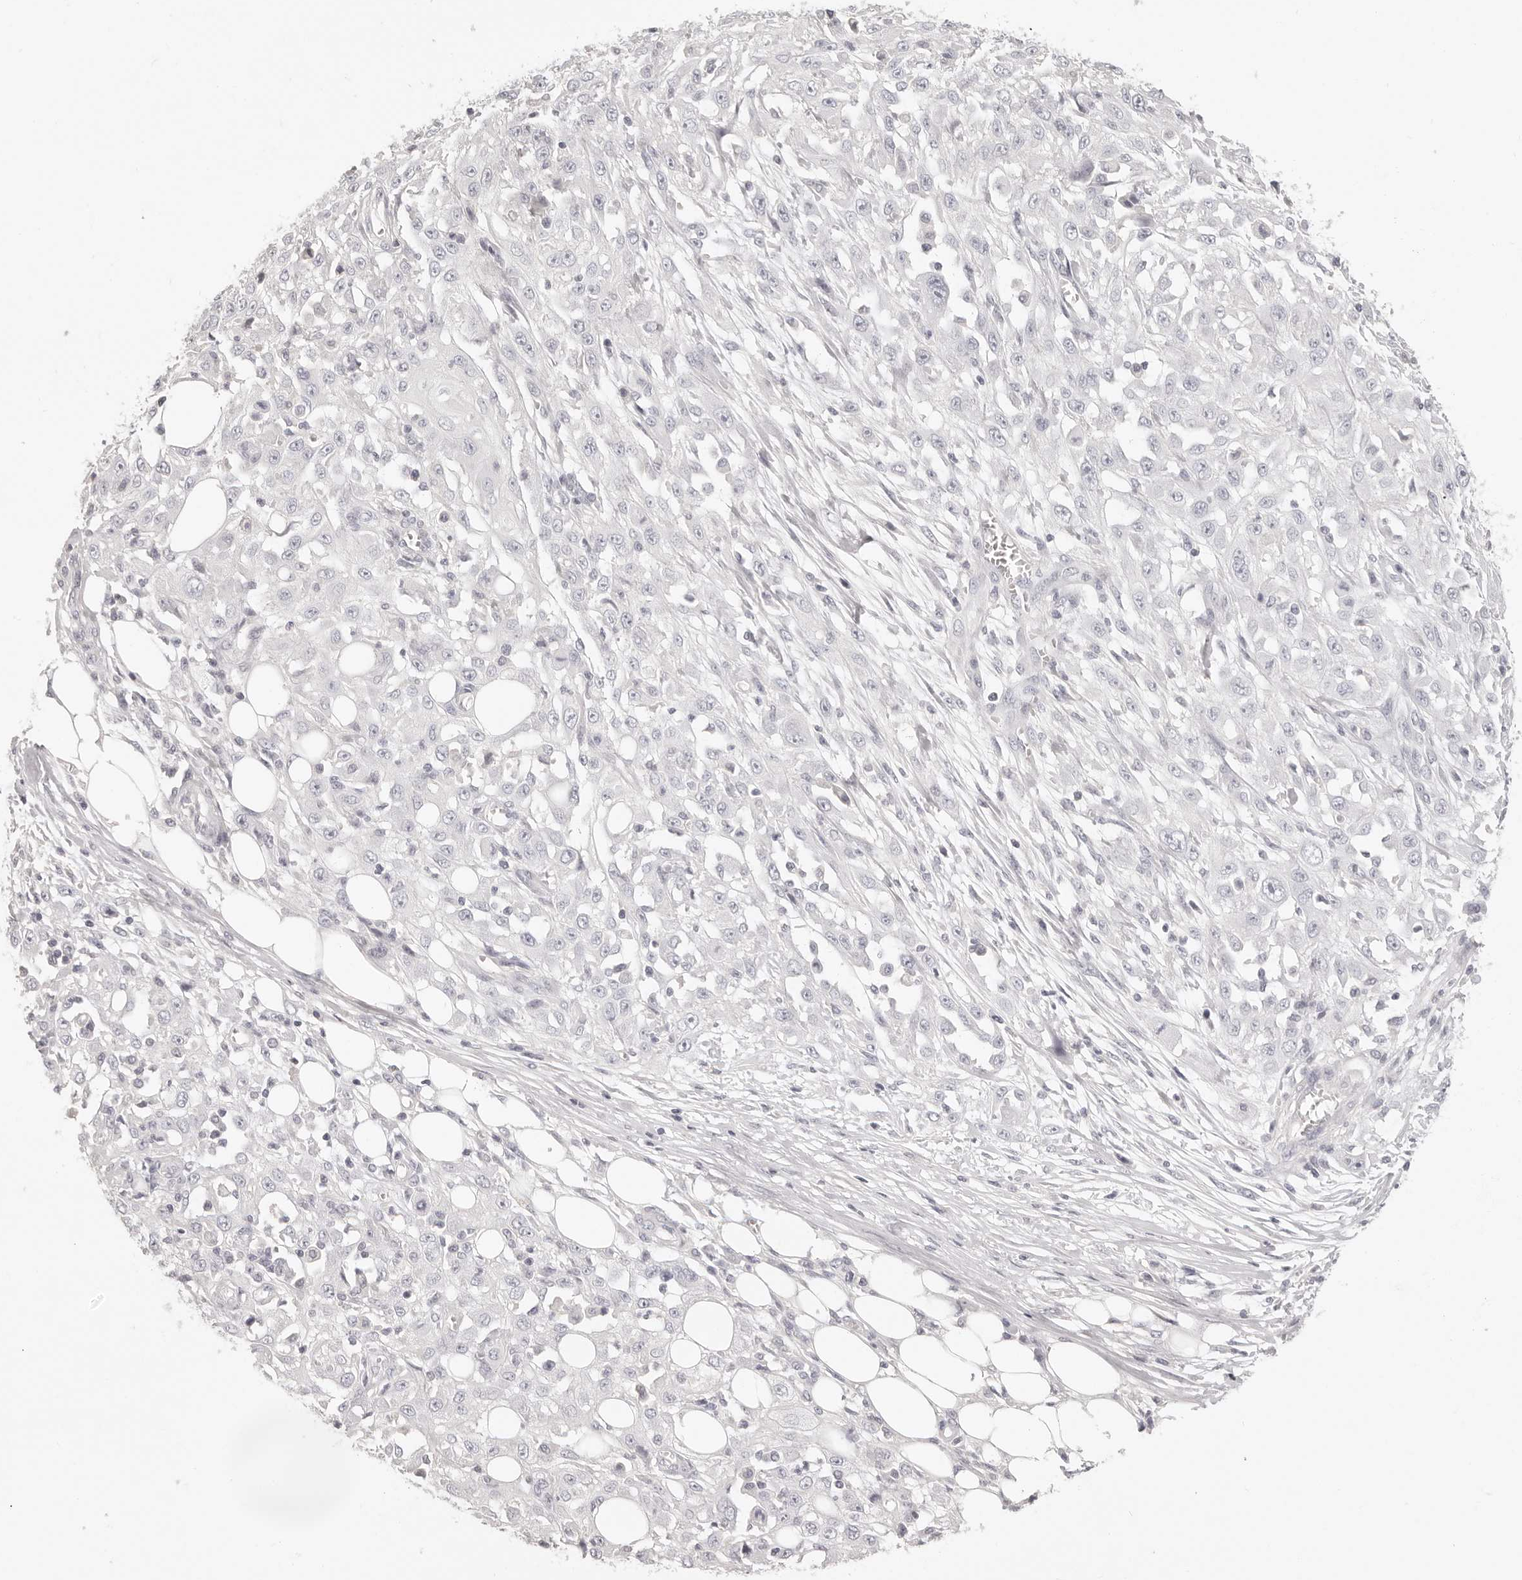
{"staining": {"intensity": "negative", "quantity": "none", "location": "none"}, "tissue": "skin cancer", "cell_type": "Tumor cells", "image_type": "cancer", "snomed": [{"axis": "morphology", "description": "Squamous cell carcinoma, NOS"}, {"axis": "morphology", "description": "Squamous cell carcinoma, metastatic, NOS"}, {"axis": "topography", "description": "Skin"}, {"axis": "topography", "description": "Lymph node"}], "caption": "Tumor cells show no significant staining in skin cancer.", "gene": "FABP1", "patient": {"sex": "male", "age": 75}}